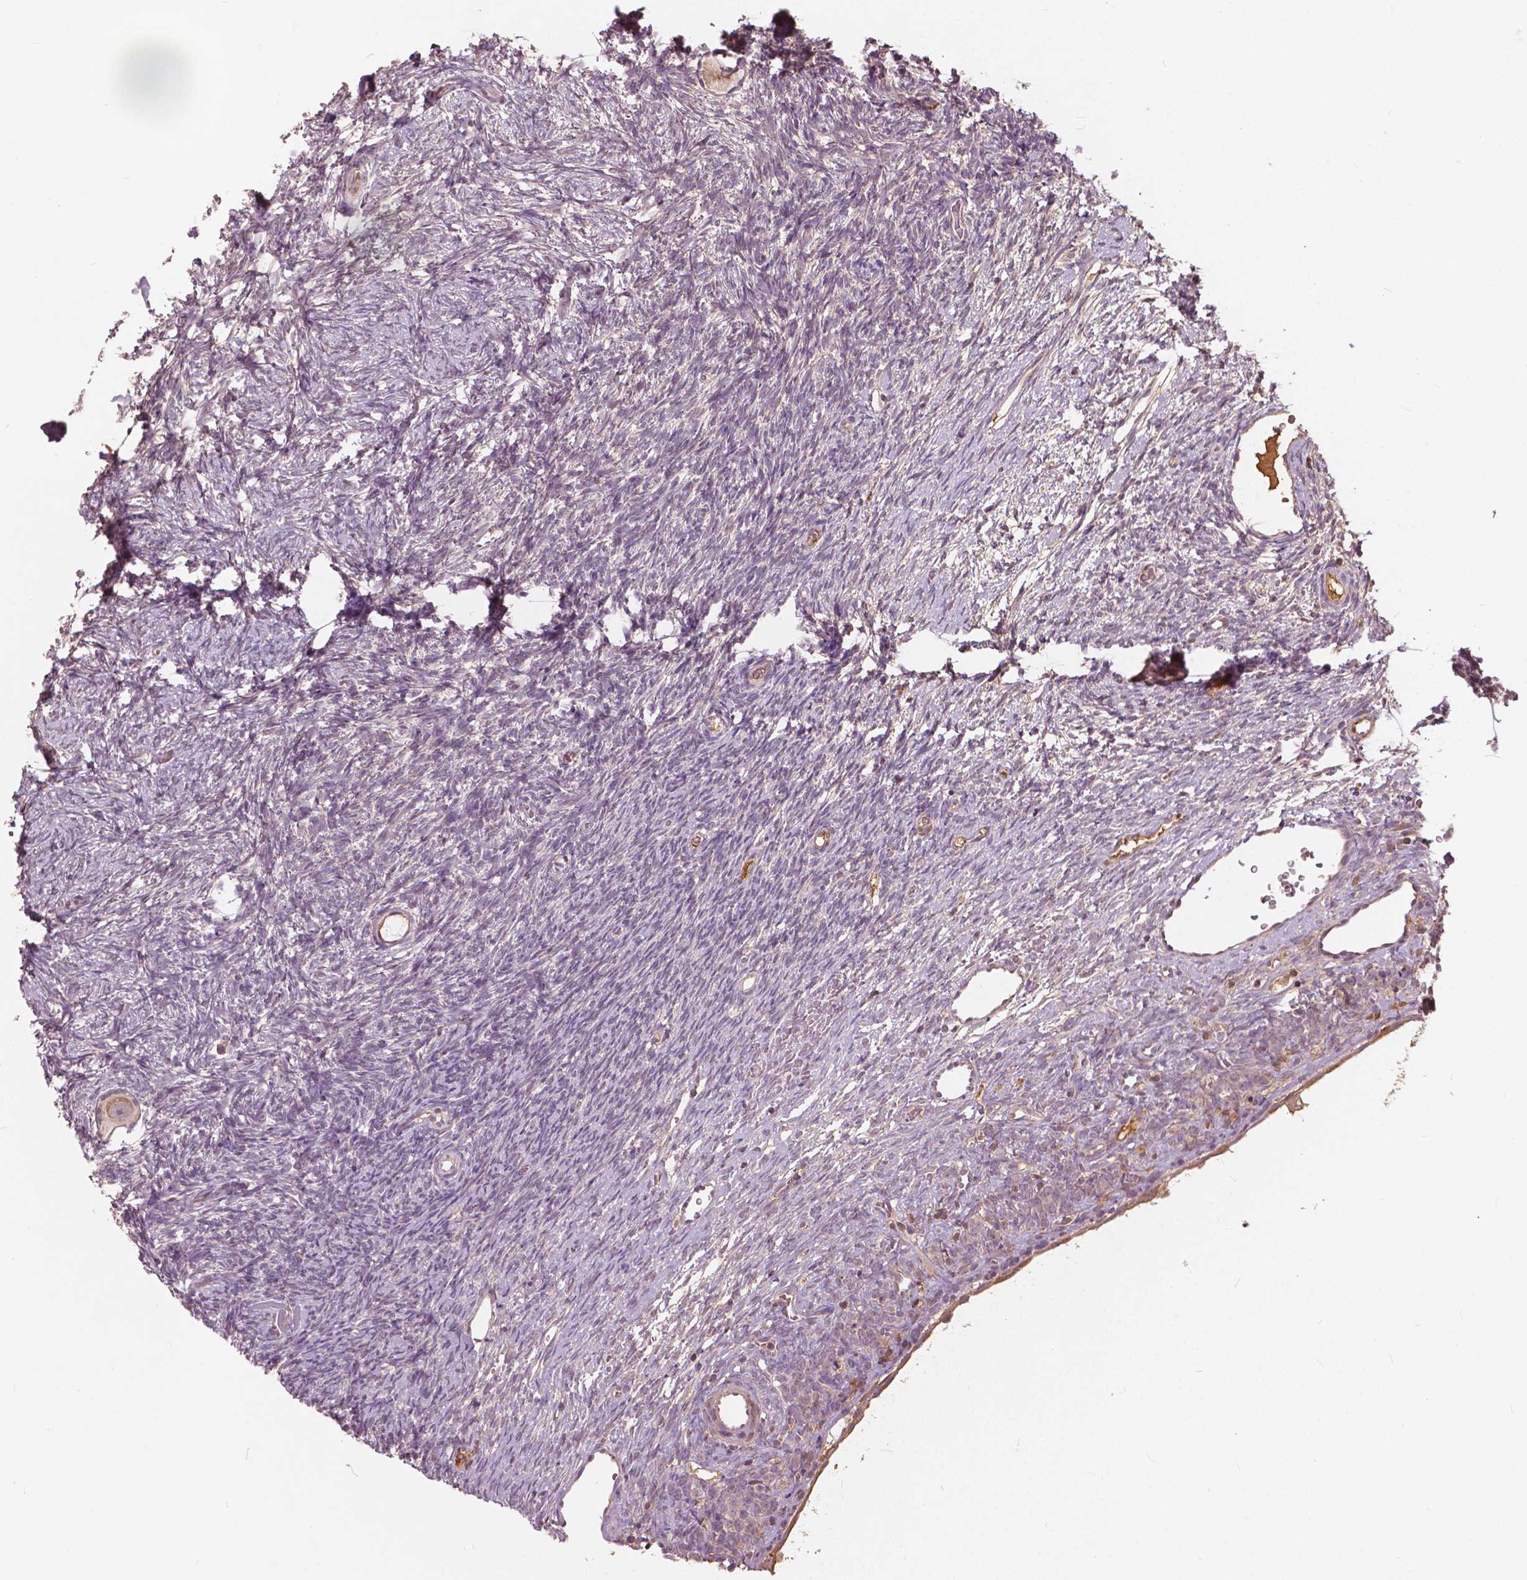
{"staining": {"intensity": "weak", "quantity": ">75%", "location": "cytoplasmic/membranous,nuclear"}, "tissue": "ovary", "cell_type": "Follicle cells", "image_type": "normal", "snomed": [{"axis": "morphology", "description": "Normal tissue, NOS"}, {"axis": "topography", "description": "Ovary"}], "caption": "Follicle cells display weak cytoplasmic/membranous,nuclear positivity in approximately >75% of cells in benign ovary.", "gene": "ANGPTL4", "patient": {"sex": "female", "age": 34}}